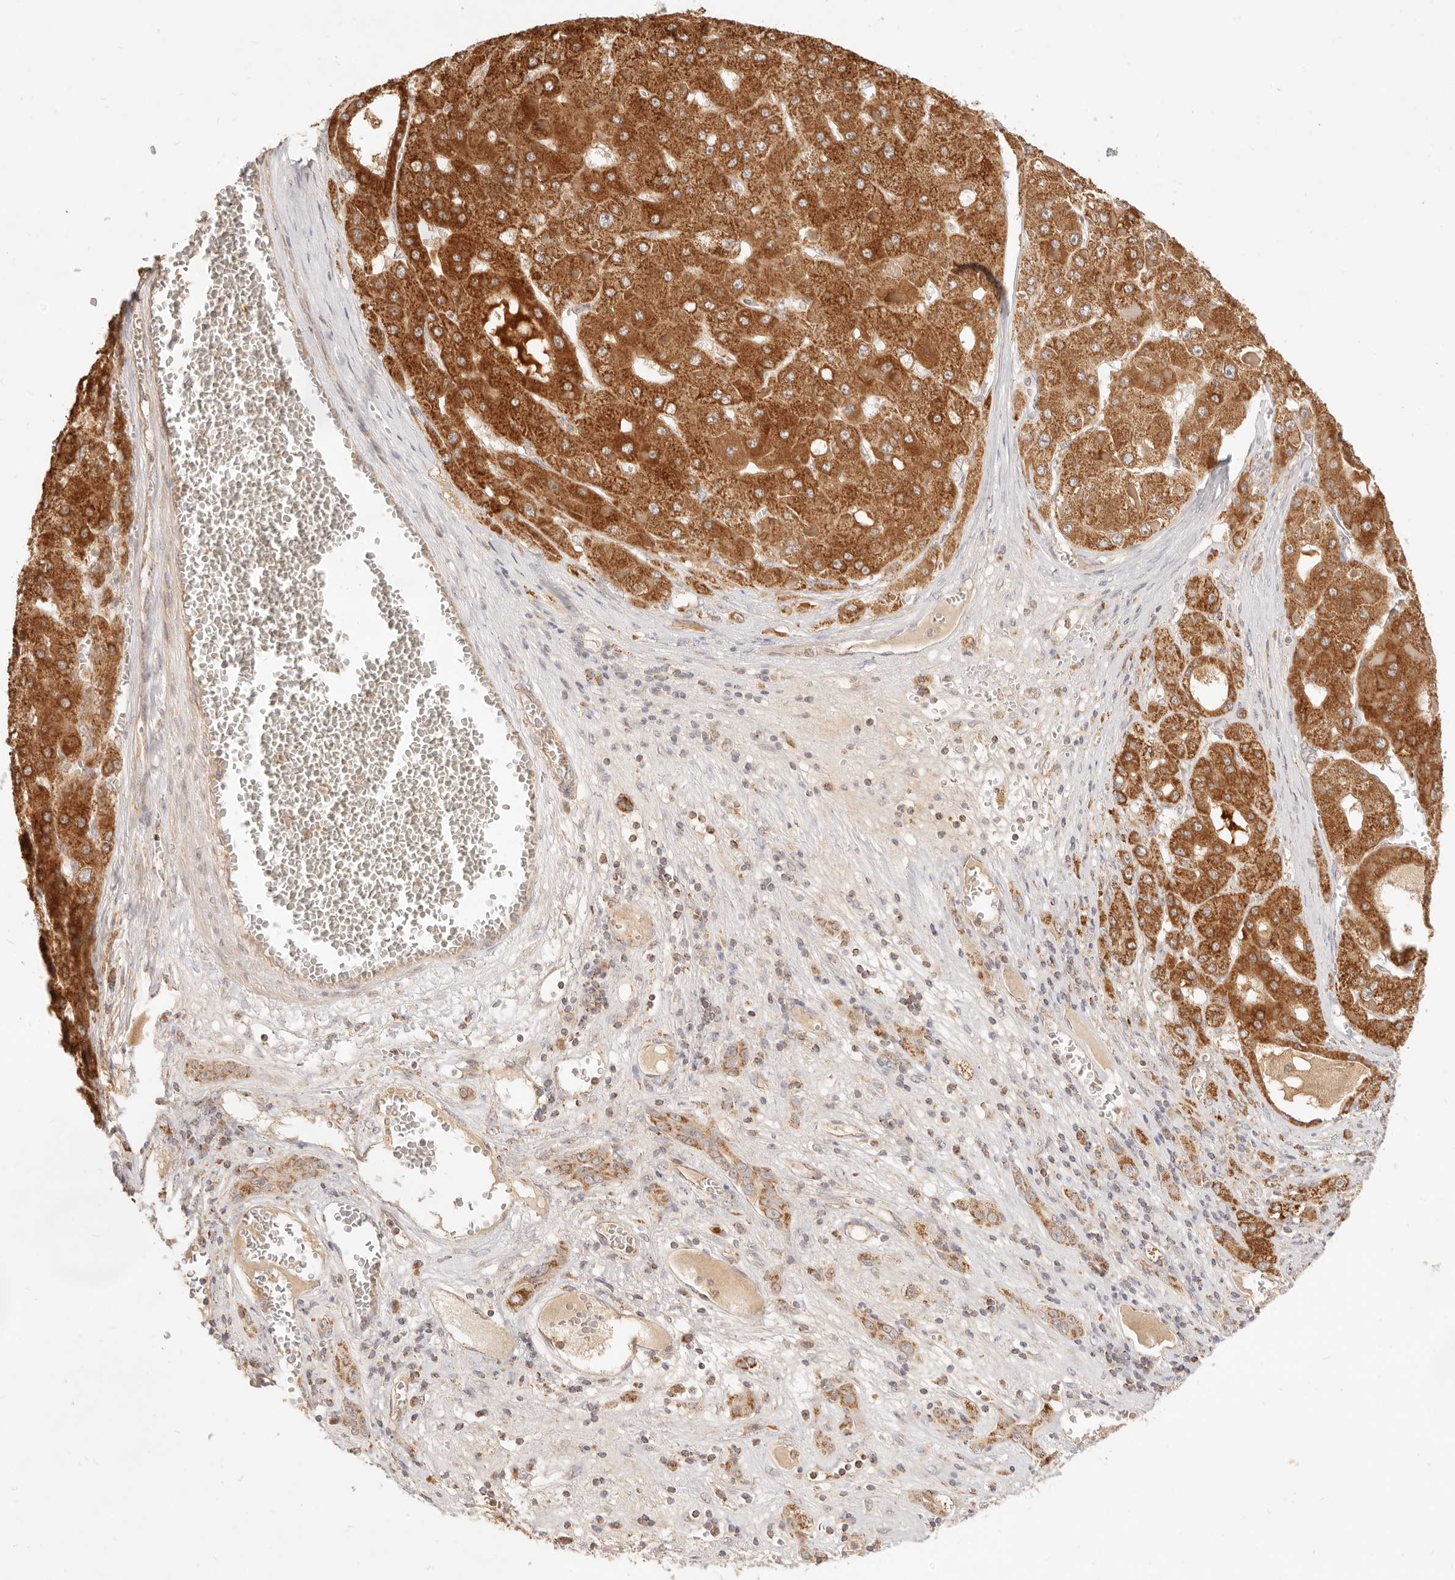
{"staining": {"intensity": "strong", "quantity": ">75%", "location": "cytoplasmic/membranous"}, "tissue": "liver cancer", "cell_type": "Tumor cells", "image_type": "cancer", "snomed": [{"axis": "morphology", "description": "Carcinoma, Hepatocellular, NOS"}, {"axis": "topography", "description": "Liver"}], "caption": "The immunohistochemical stain shows strong cytoplasmic/membranous staining in tumor cells of liver hepatocellular carcinoma tissue. (IHC, brightfield microscopy, high magnification).", "gene": "CPLANE2", "patient": {"sex": "female", "age": 73}}